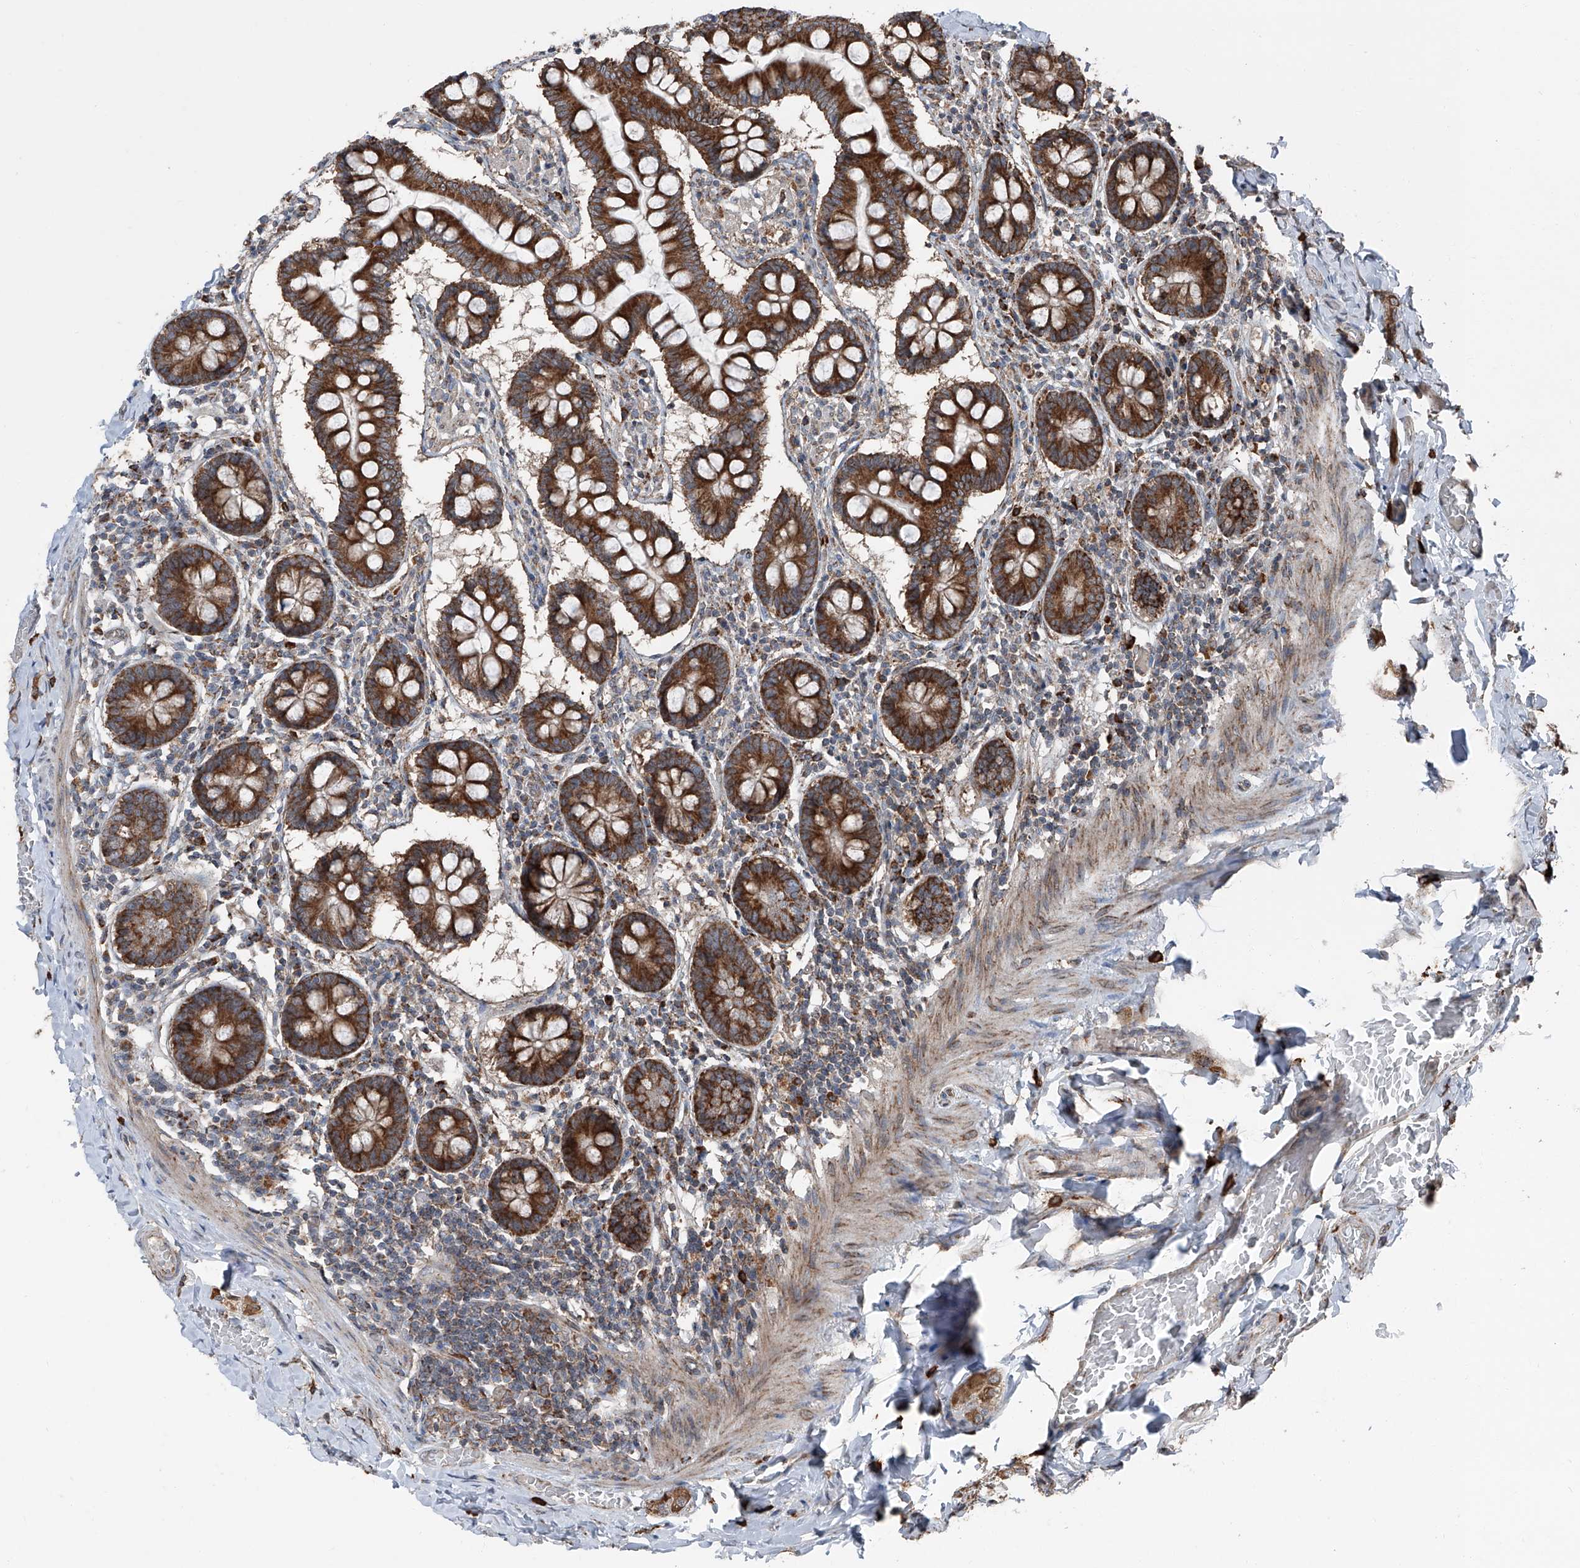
{"staining": {"intensity": "strong", "quantity": ">75%", "location": "cytoplasmic/membranous"}, "tissue": "small intestine", "cell_type": "Glandular cells", "image_type": "normal", "snomed": [{"axis": "morphology", "description": "Normal tissue, NOS"}, {"axis": "topography", "description": "Small intestine"}], "caption": "Immunohistochemical staining of unremarkable small intestine demonstrates >75% levels of strong cytoplasmic/membranous protein expression in approximately >75% of glandular cells. (IHC, brightfield microscopy, high magnification).", "gene": "LIMK1", "patient": {"sex": "male", "age": 41}}